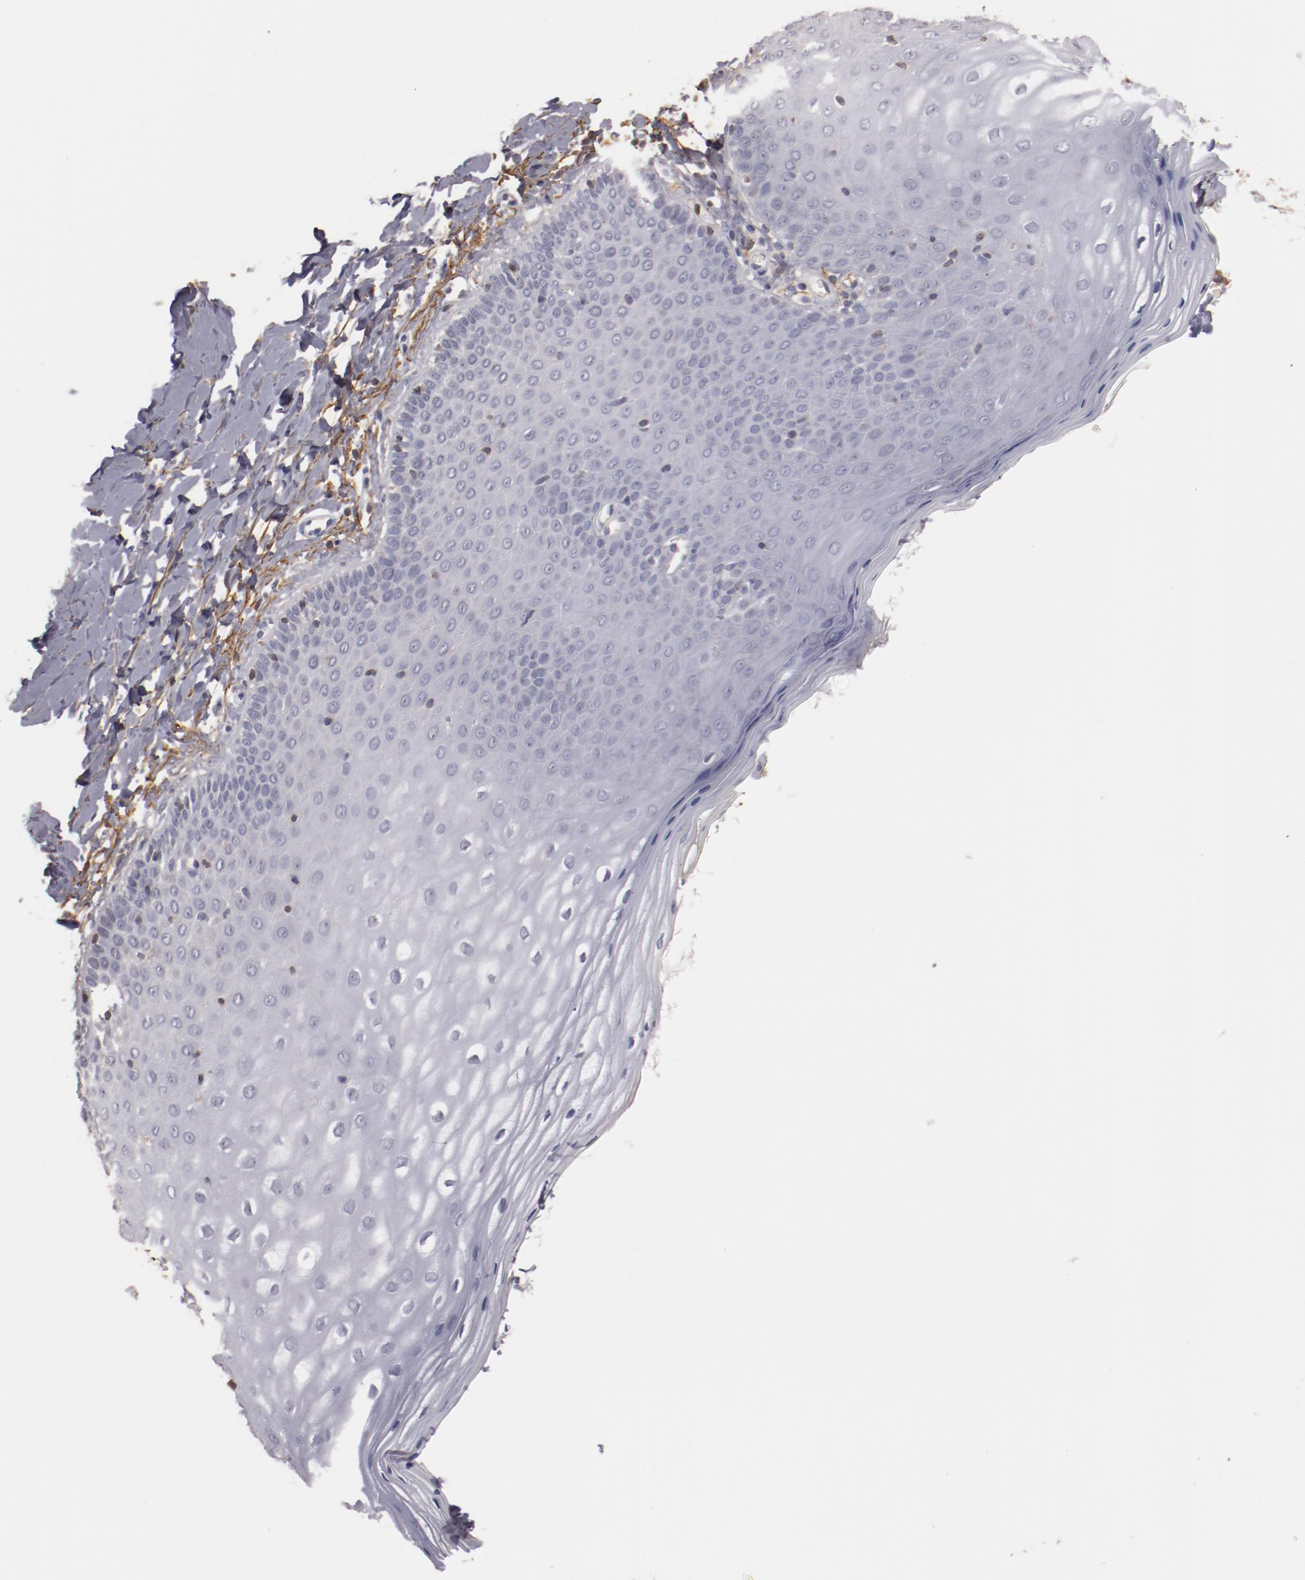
{"staining": {"intensity": "weak", "quantity": "<25%", "location": "cytoplasmic/membranous"}, "tissue": "vagina", "cell_type": "Squamous epithelial cells", "image_type": "normal", "snomed": [{"axis": "morphology", "description": "Normal tissue, NOS"}, {"axis": "topography", "description": "Vagina"}], "caption": "This is a image of IHC staining of unremarkable vagina, which shows no positivity in squamous epithelial cells.", "gene": "MBL2", "patient": {"sex": "female", "age": 55}}